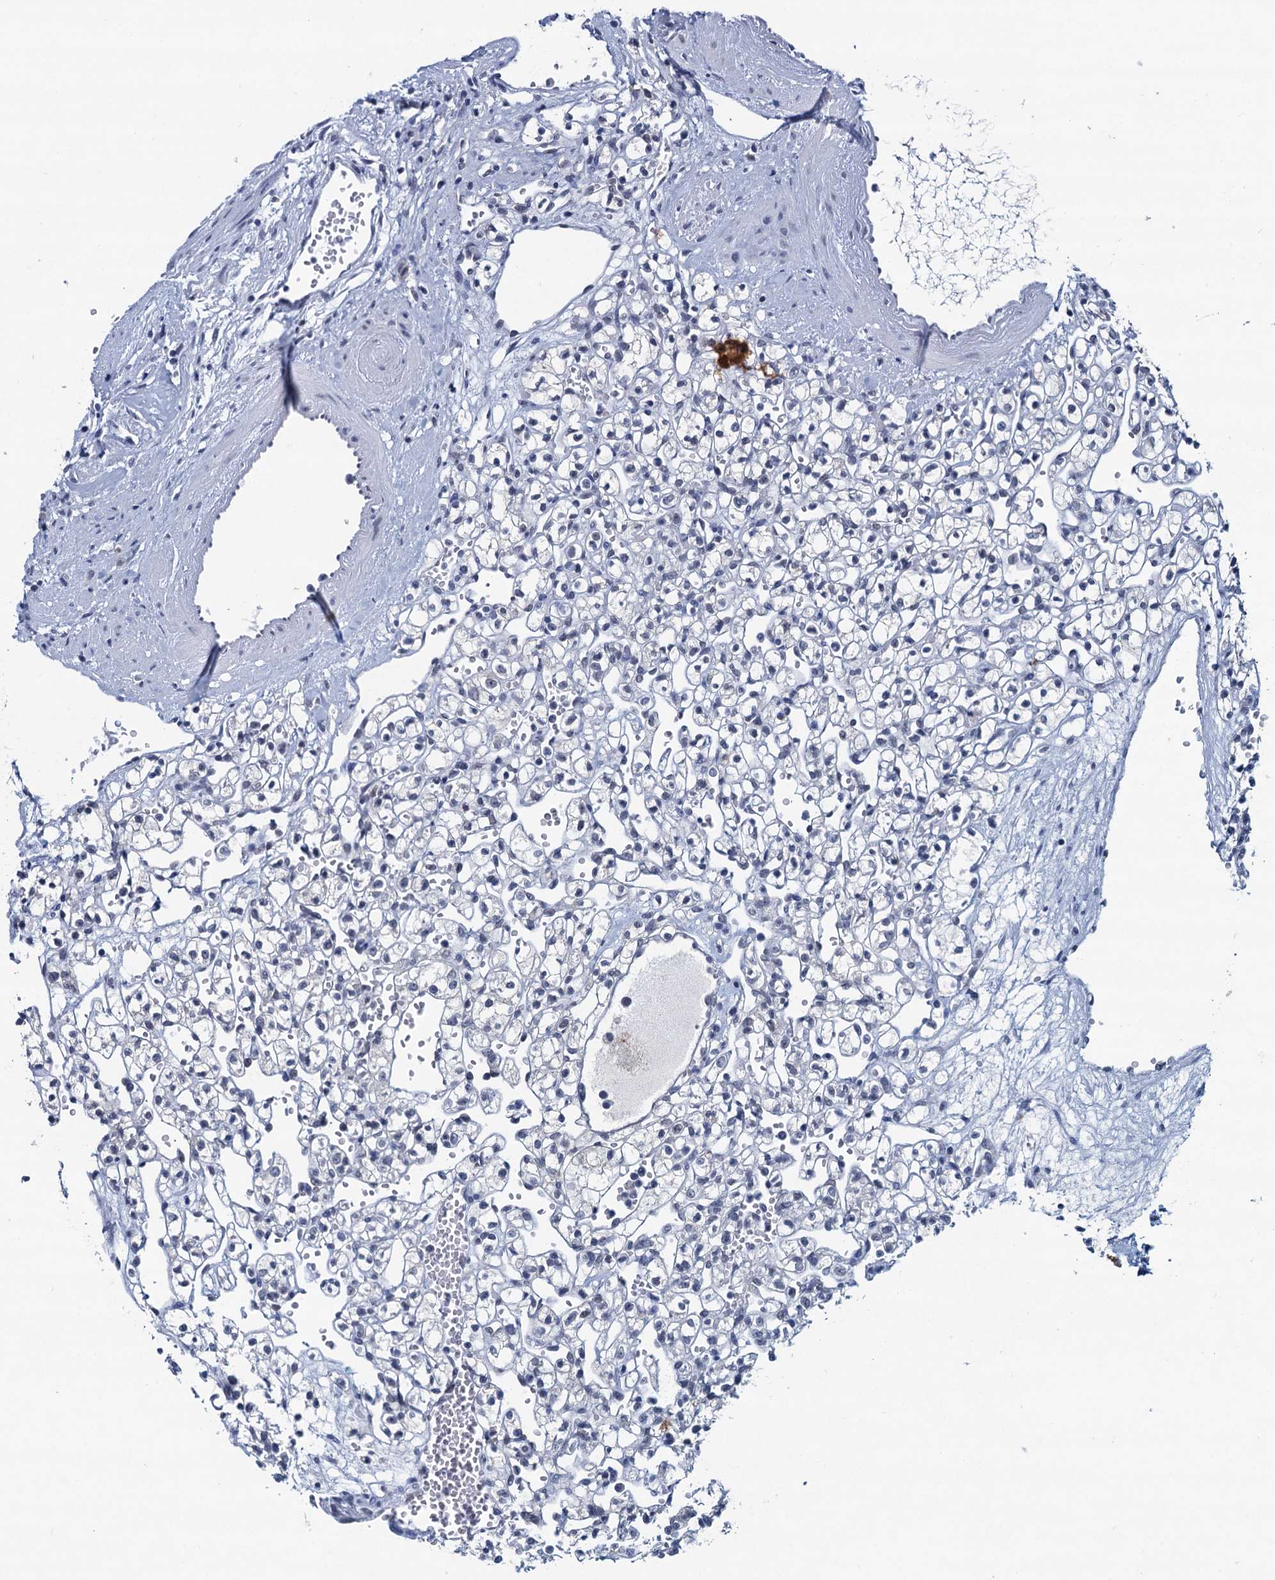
{"staining": {"intensity": "negative", "quantity": "none", "location": "none"}, "tissue": "renal cancer", "cell_type": "Tumor cells", "image_type": "cancer", "snomed": [{"axis": "morphology", "description": "Adenocarcinoma, NOS"}, {"axis": "topography", "description": "Kidney"}], "caption": "There is no significant staining in tumor cells of renal adenocarcinoma.", "gene": "HAPSTR1", "patient": {"sex": "female", "age": 59}}